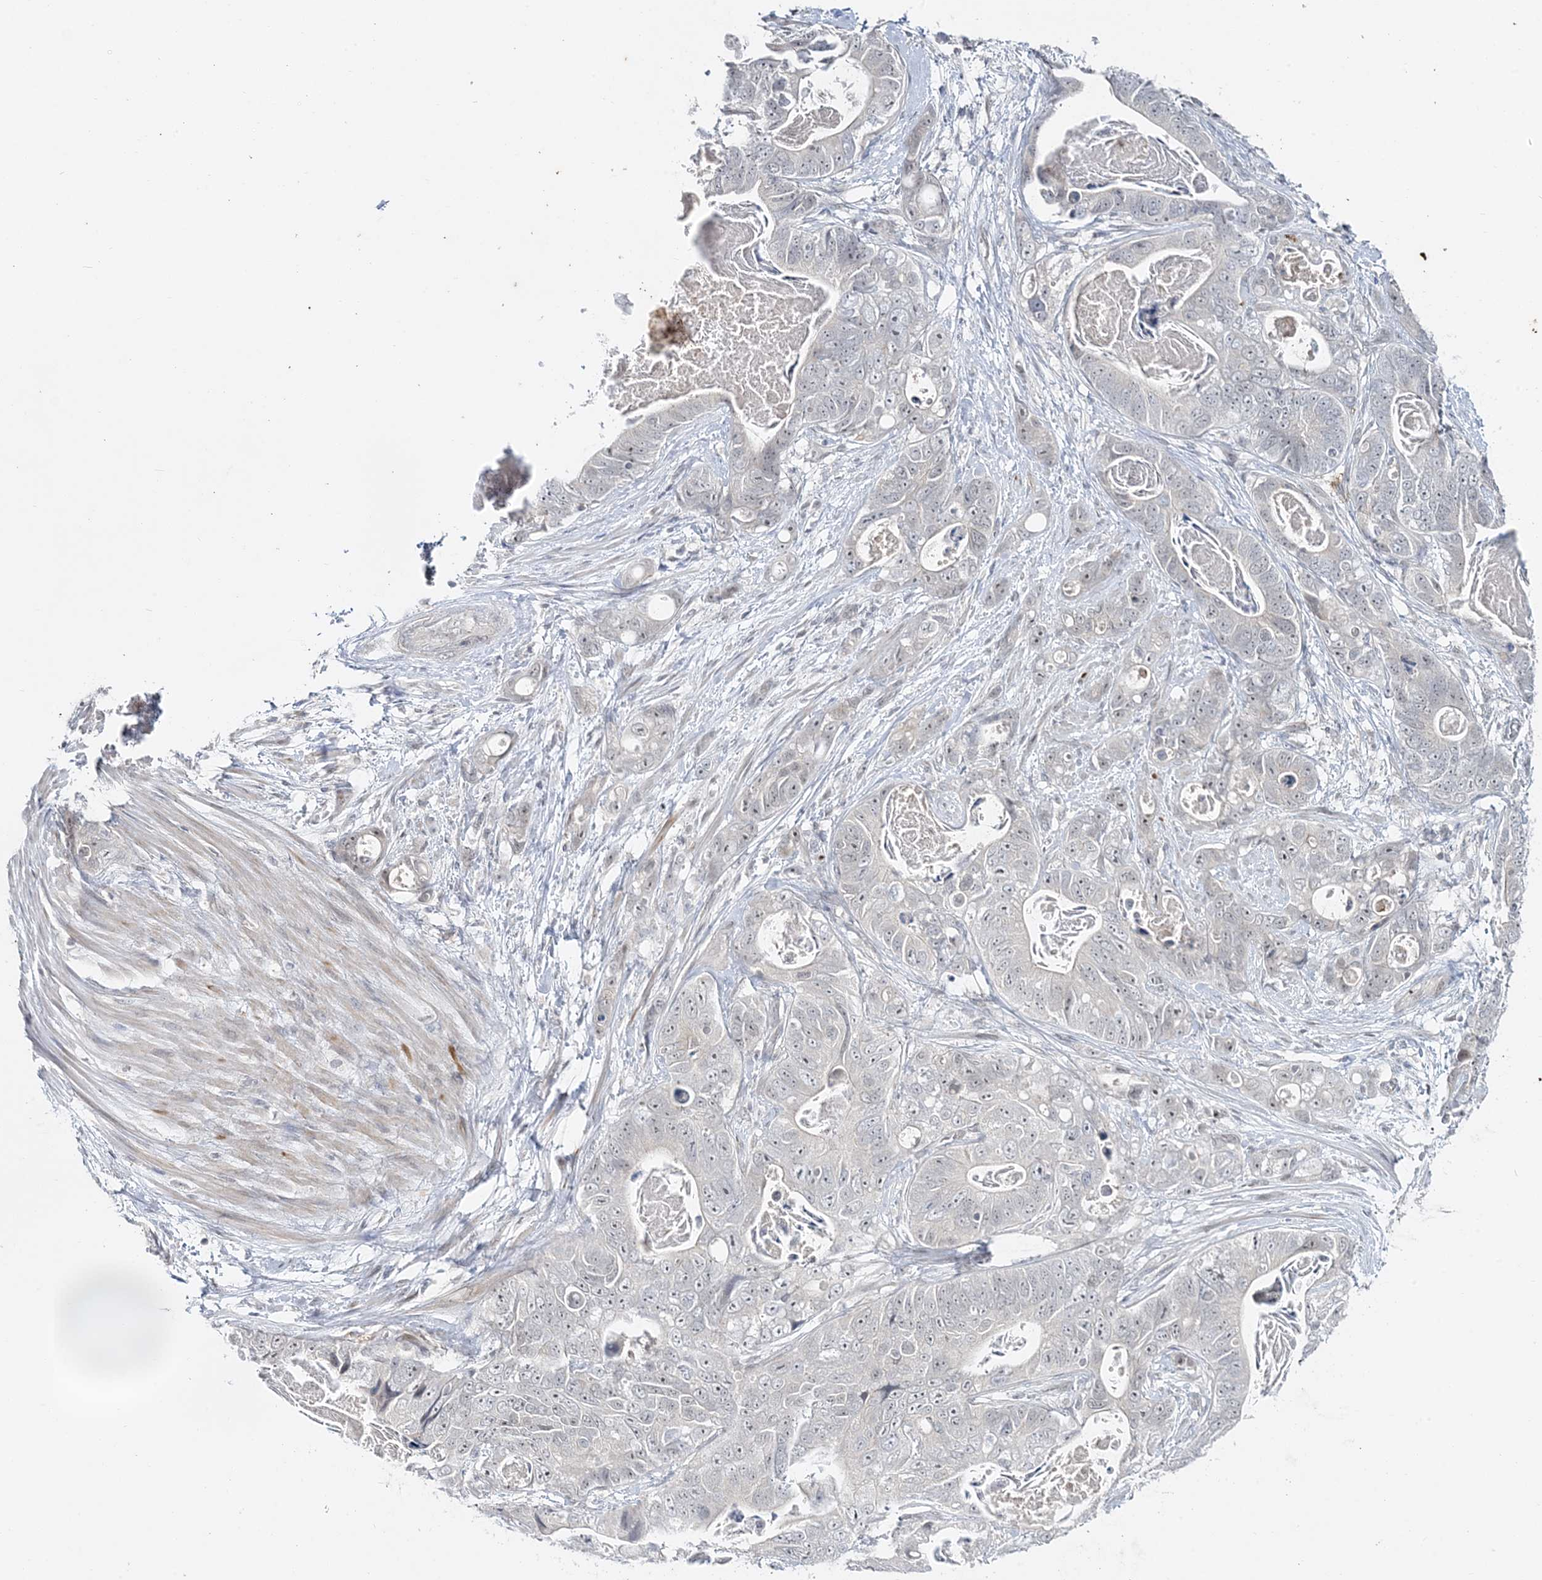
{"staining": {"intensity": "negative", "quantity": "none", "location": "none"}, "tissue": "stomach cancer", "cell_type": "Tumor cells", "image_type": "cancer", "snomed": [{"axis": "morphology", "description": "Normal tissue, NOS"}, {"axis": "morphology", "description": "Adenocarcinoma, NOS"}, {"axis": "topography", "description": "Stomach"}], "caption": "Micrograph shows no significant protein positivity in tumor cells of stomach adenocarcinoma. (Immunohistochemistry, brightfield microscopy, high magnification).", "gene": "LEXM", "patient": {"sex": "female", "age": 89}}